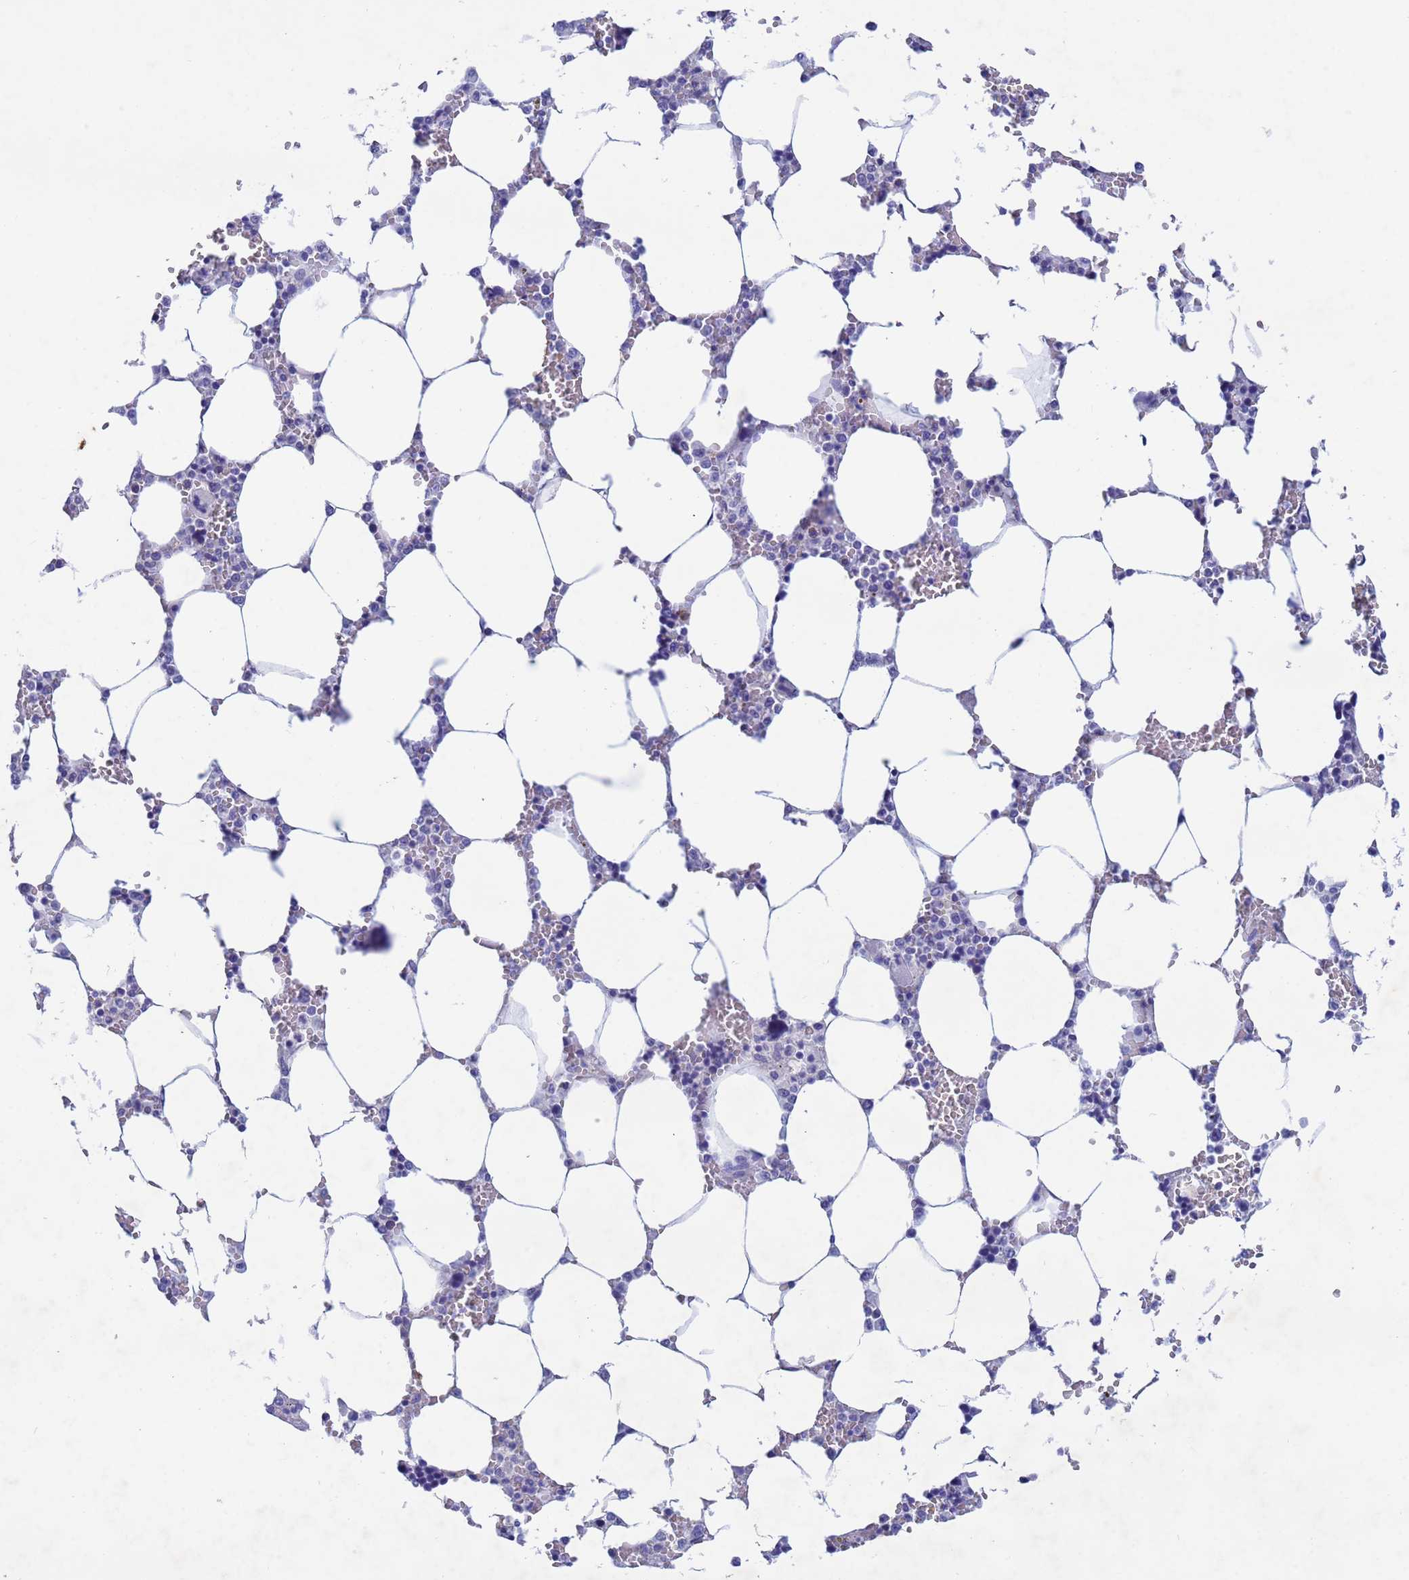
{"staining": {"intensity": "negative", "quantity": "none", "location": "none"}, "tissue": "bone marrow", "cell_type": "Hematopoietic cells", "image_type": "normal", "snomed": [{"axis": "morphology", "description": "Normal tissue, NOS"}, {"axis": "topography", "description": "Bone marrow"}], "caption": "The image shows no significant positivity in hematopoietic cells of bone marrow. The staining was performed using DAB (3,3'-diaminobenzidine) to visualize the protein expression in brown, while the nuclei were stained in blue with hematoxylin (Magnification: 20x).", "gene": "CSTB", "patient": {"sex": "male", "age": 64}}